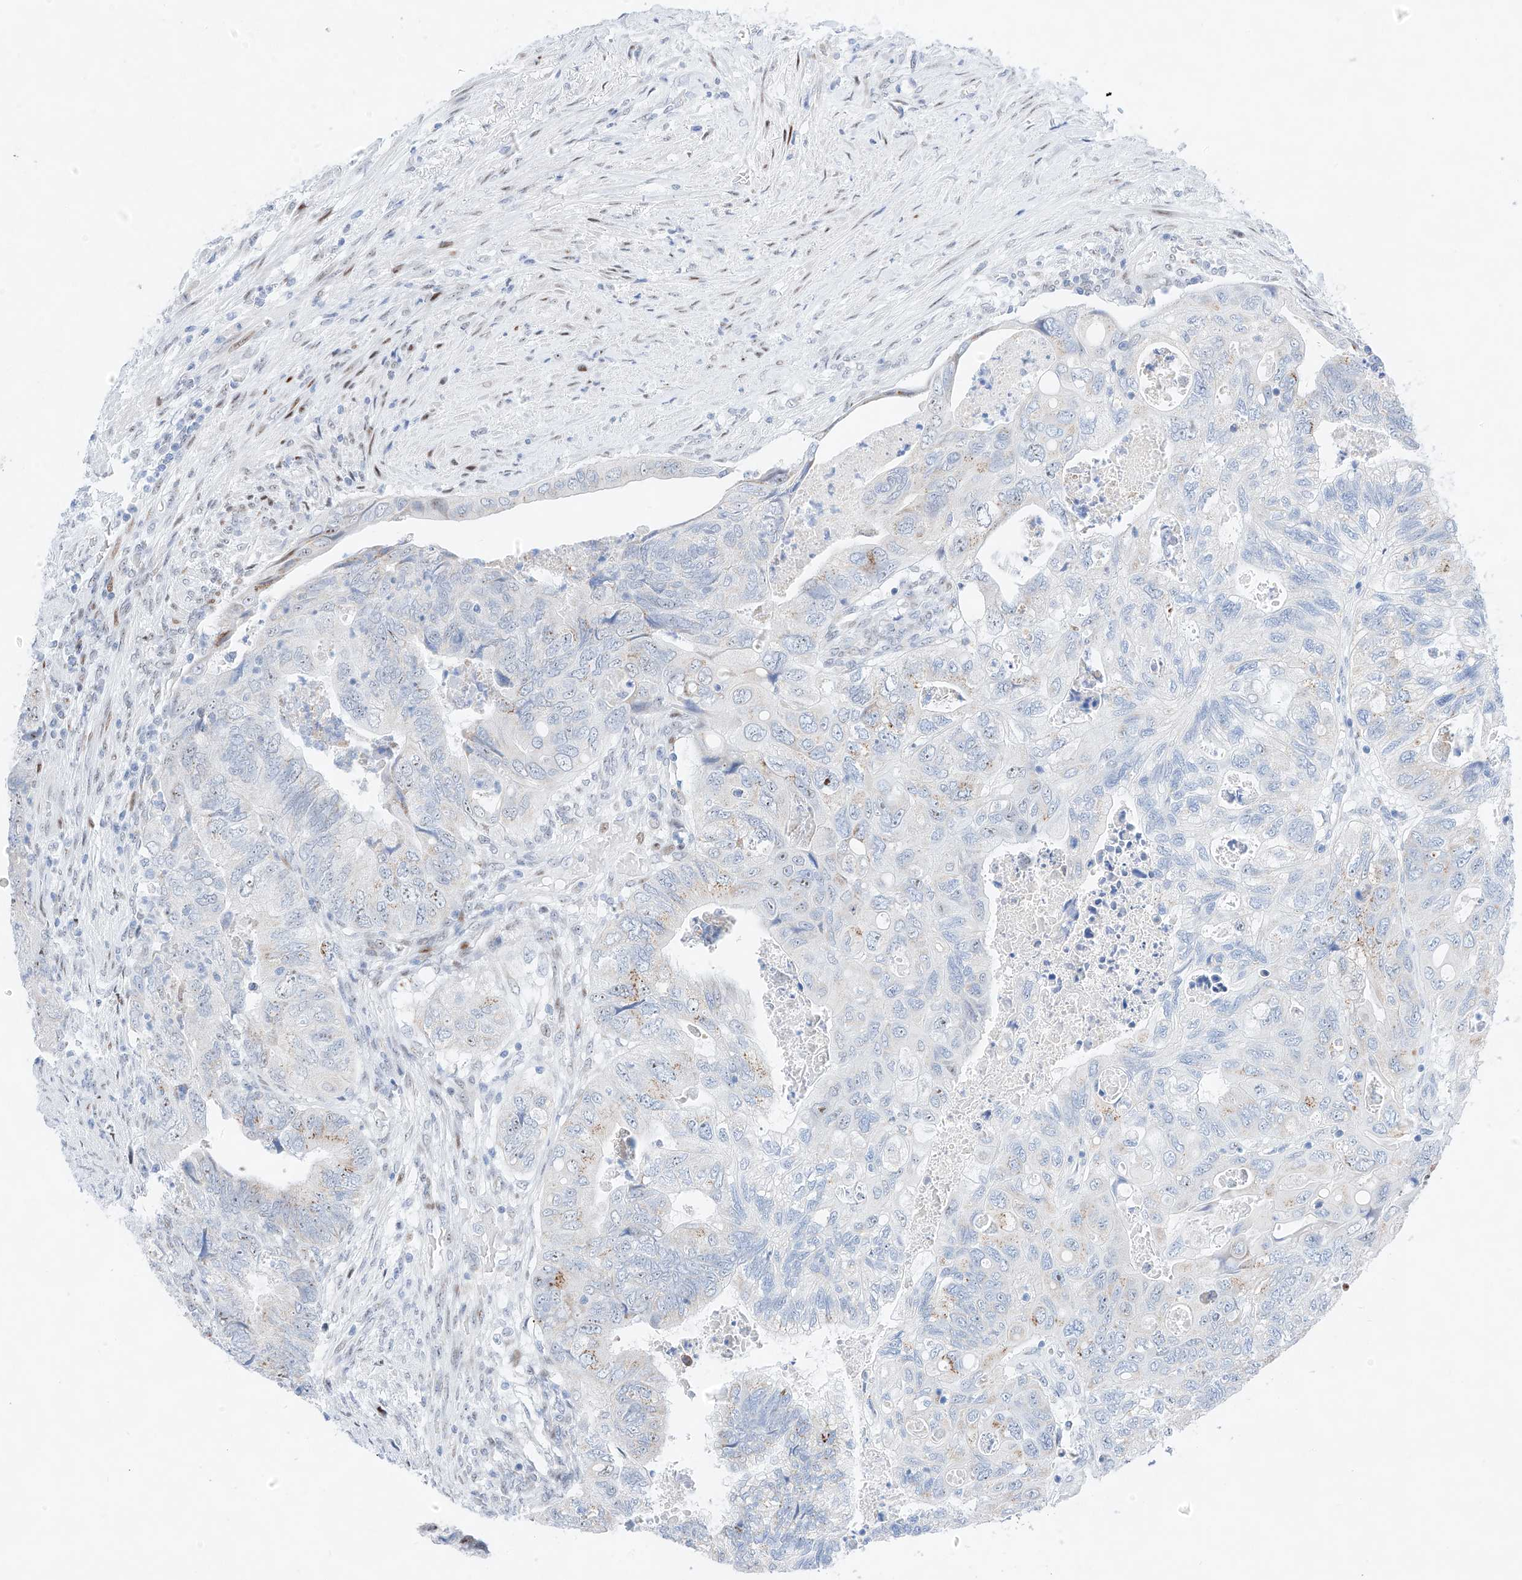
{"staining": {"intensity": "weak", "quantity": "<25%", "location": "nuclear"}, "tissue": "colorectal cancer", "cell_type": "Tumor cells", "image_type": "cancer", "snomed": [{"axis": "morphology", "description": "Adenocarcinoma, NOS"}, {"axis": "topography", "description": "Rectum"}], "caption": "A high-resolution micrograph shows IHC staining of adenocarcinoma (colorectal), which exhibits no significant staining in tumor cells.", "gene": "NT5C3B", "patient": {"sex": "male", "age": 63}}